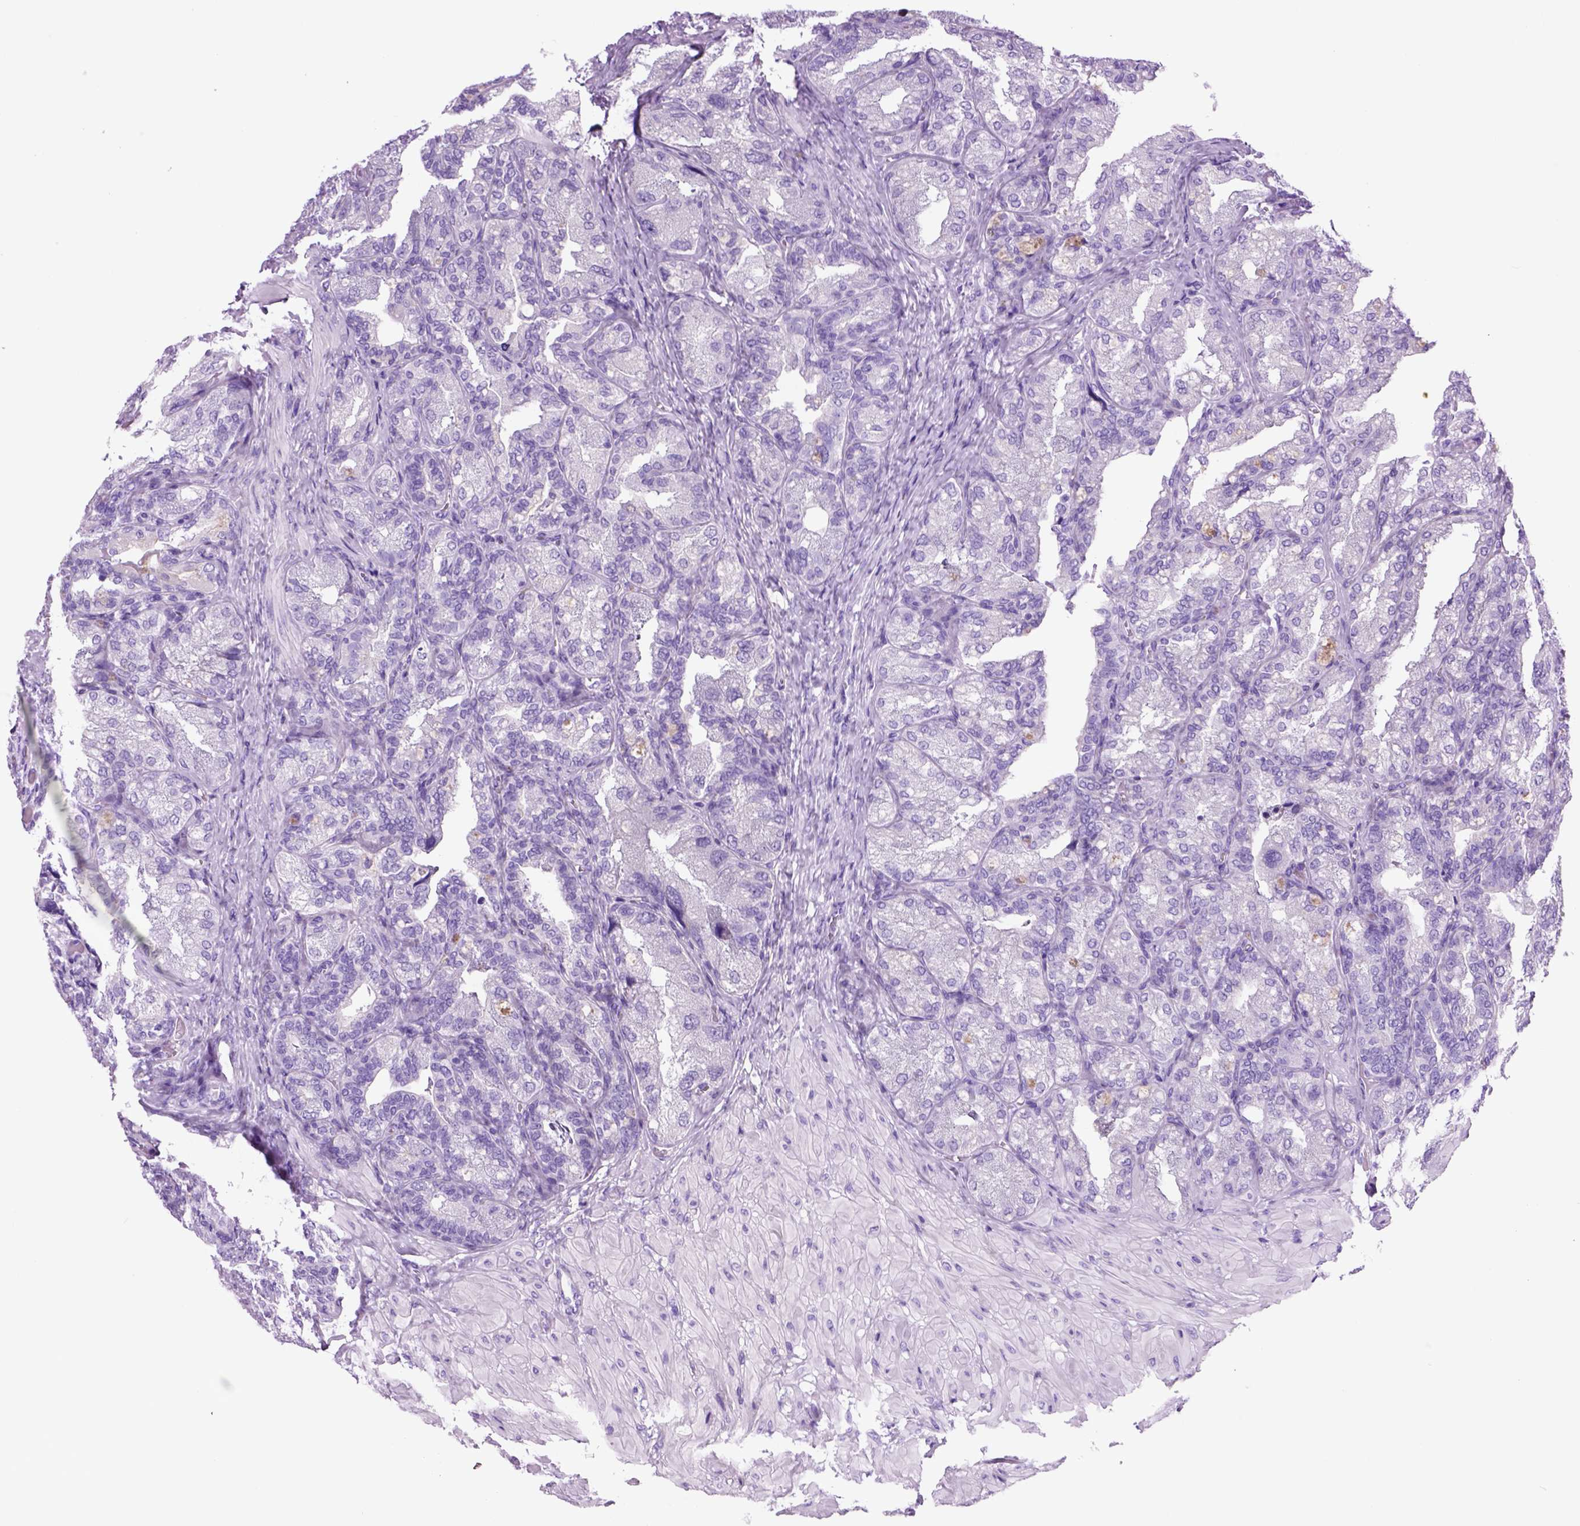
{"staining": {"intensity": "negative", "quantity": "none", "location": "none"}, "tissue": "seminal vesicle", "cell_type": "Glandular cells", "image_type": "normal", "snomed": [{"axis": "morphology", "description": "Normal tissue, NOS"}, {"axis": "topography", "description": "Seminal veicle"}], "caption": "A high-resolution image shows immunohistochemistry (IHC) staining of unremarkable seminal vesicle, which displays no significant staining in glandular cells.", "gene": "HHIPL2", "patient": {"sex": "male", "age": 57}}